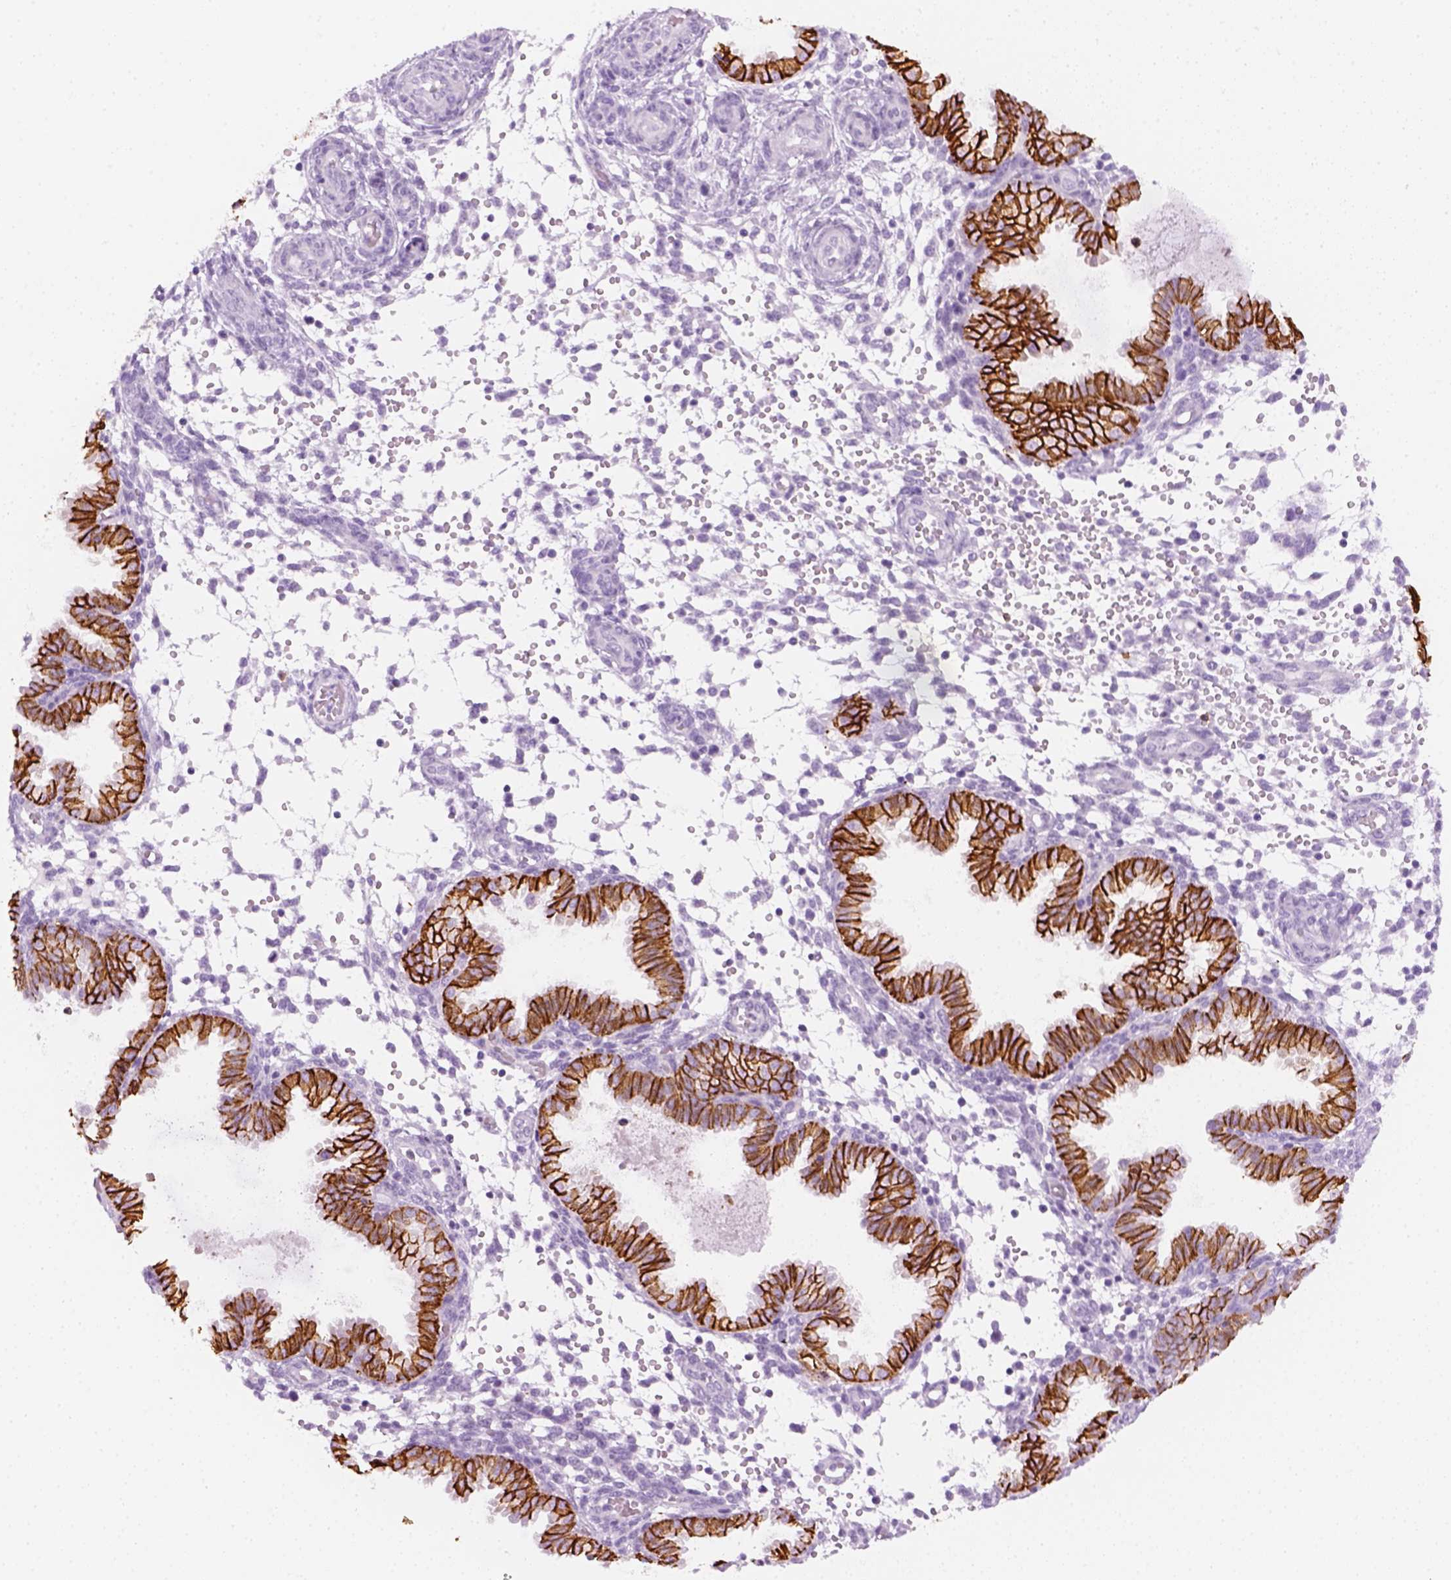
{"staining": {"intensity": "negative", "quantity": "none", "location": "none"}, "tissue": "endometrium", "cell_type": "Cells in endometrial stroma", "image_type": "normal", "snomed": [{"axis": "morphology", "description": "Normal tissue, NOS"}, {"axis": "topography", "description": "Endometrium"}], "caption": "This image is of unremarkable endometrium stained with IHC to label a protein in brown with the nuclei are counter-stained blue. There is no staining in cells in endometrial stroma.", "gene": "AQP3", "patient": {"sex": "female", "age": 33}}